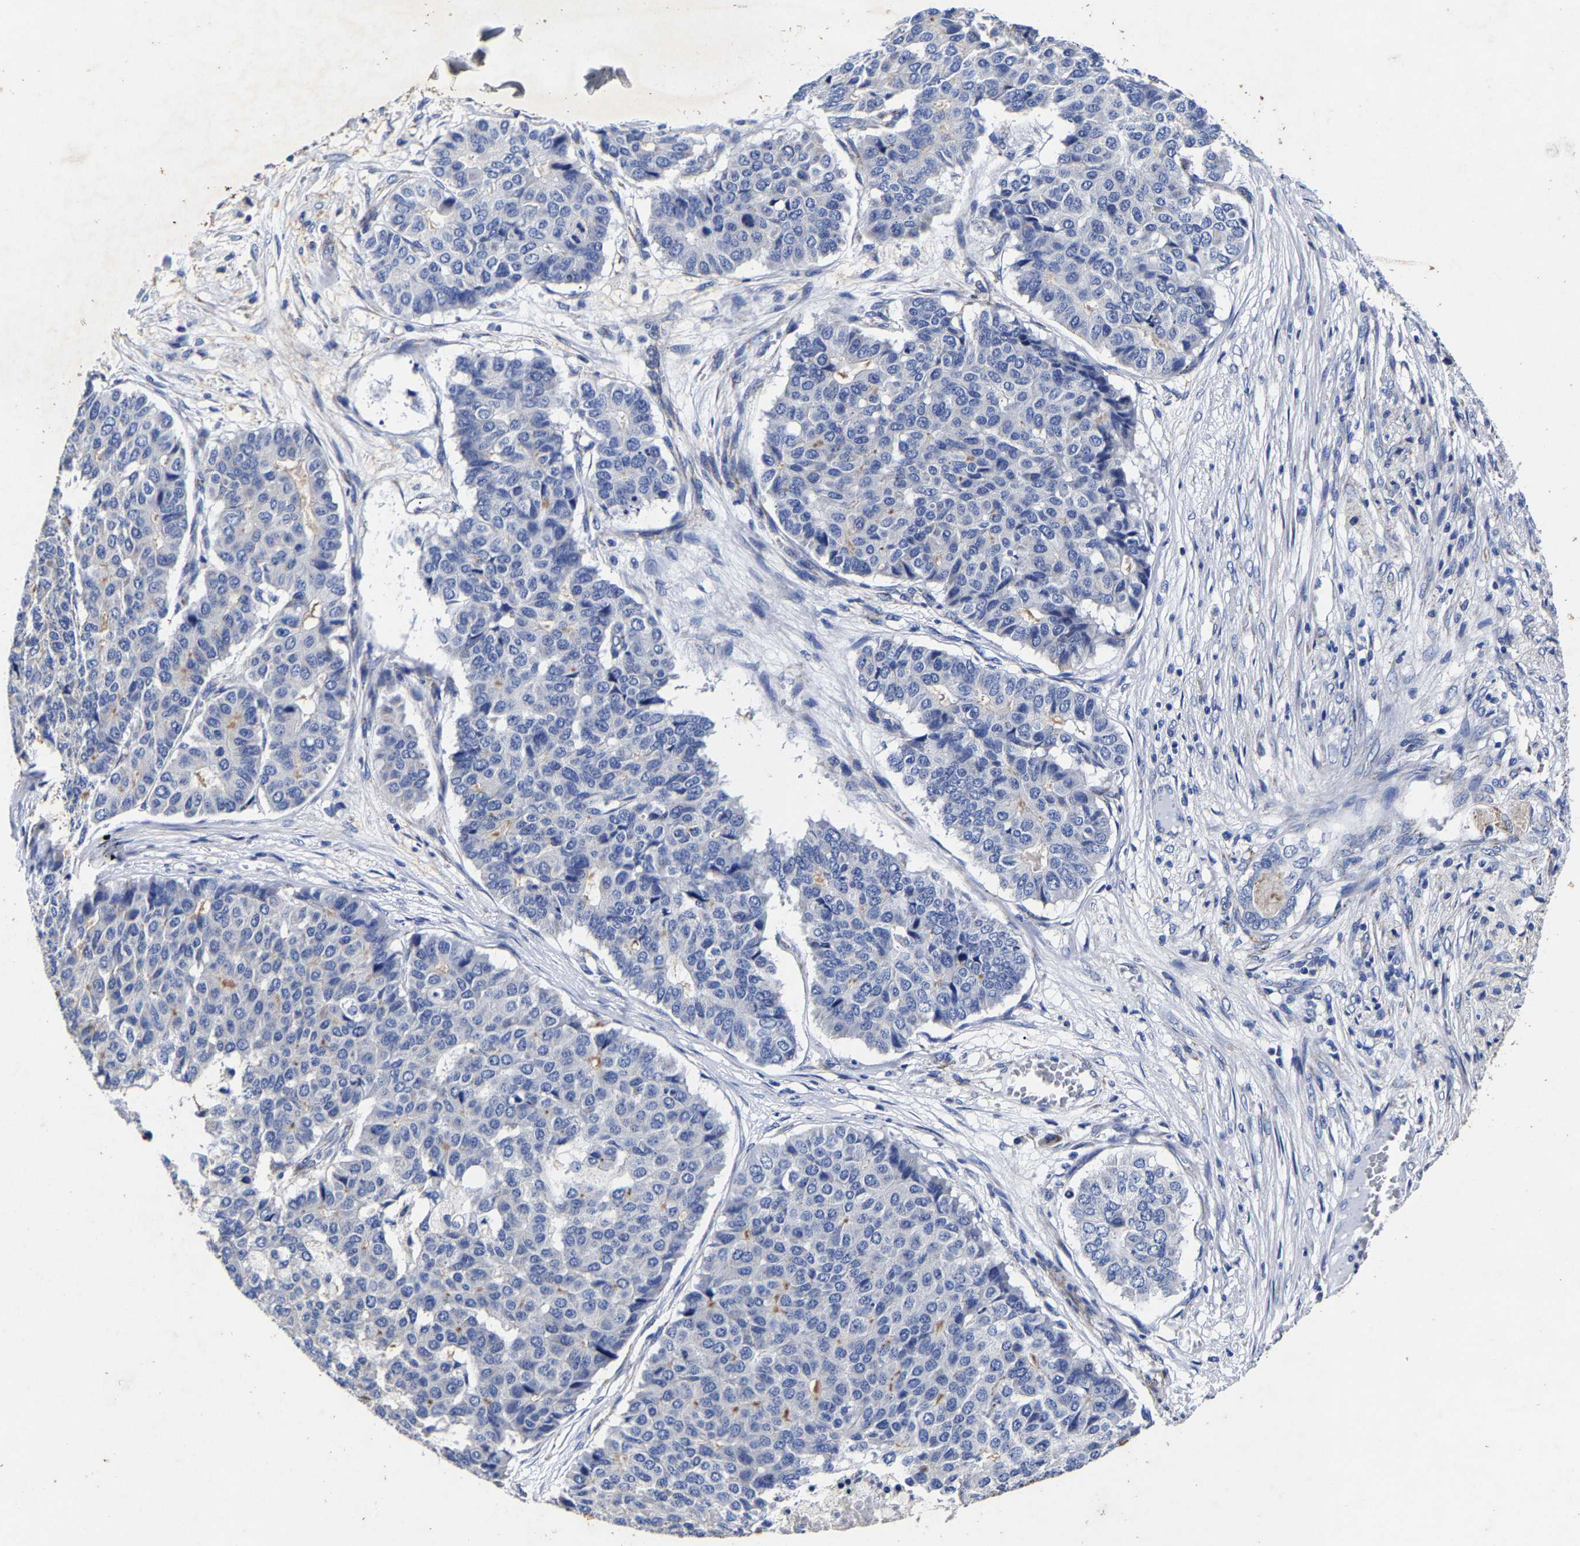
{"staining": {"intensity": "negative", "quantity": "none", "location": "none"}, "tissue": "pancreatic cancer", "cell_type": "Tumor cells", "image_type": "cancer", "snomed": [{"axis": "morphology", "description": "Adenocarcinoma, NOS"}, {"axis": "topography", "description": "Pancreas"}], "caption": "Human pancreatic cancer (adenocarcinoma) stained for a protein using immunohistochemistry exhibits no expression in tumor cells.", "gene": "AASS", "patient": {"sex": "male", "age": 50}}